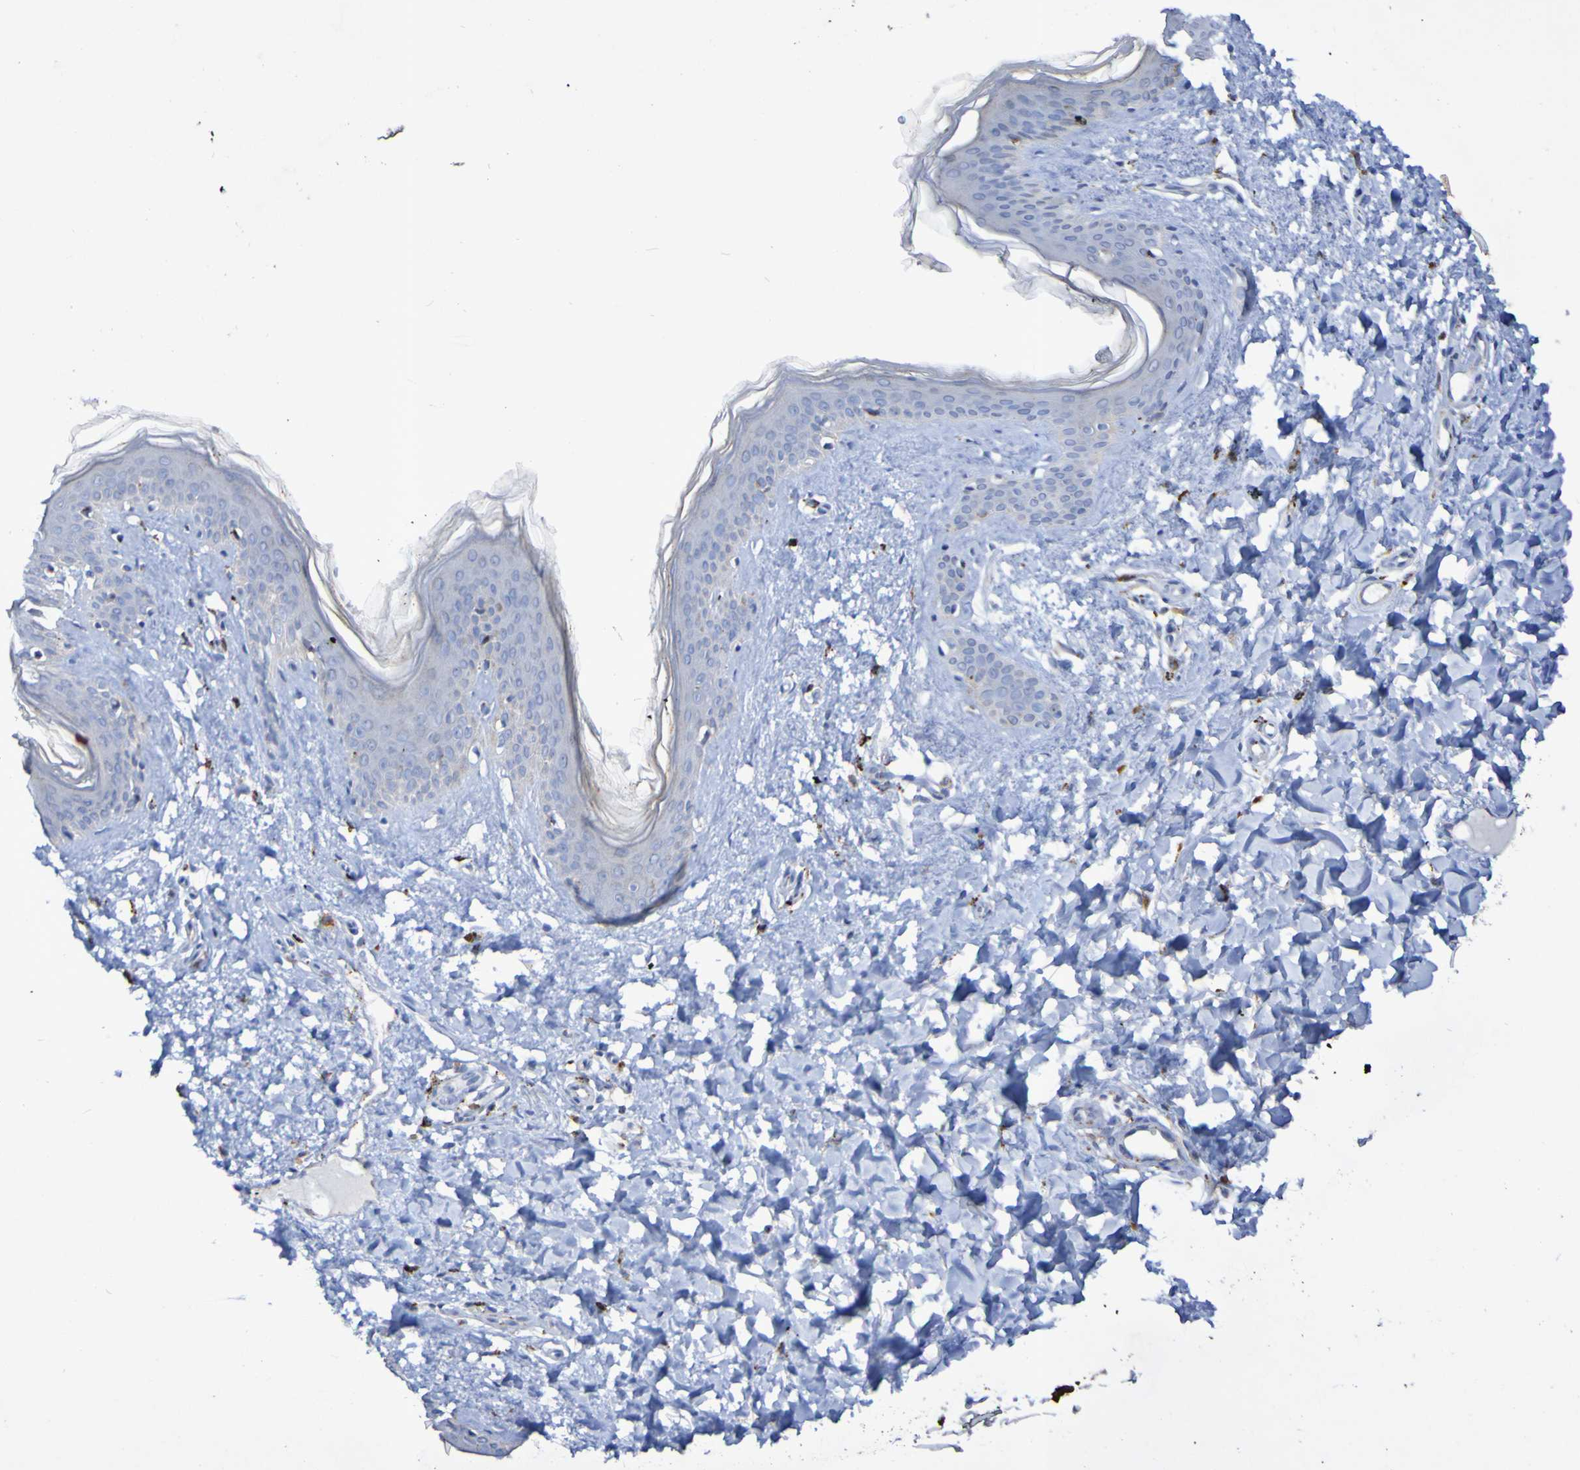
{"staining": {"intensity": "moderate", "quantity": "<25%", "location": "cytoplasmic/membranous"}, "tissue": "skin", "cell_type": "Fibroblasts", "image_type": "normal", "snomed": [{"axis": "morphology", "description": "Normal tissue, NOS"}, {"axis": "topography", "description": "Skin"}], "caption": "A low amount of moderate cytoplasmic/membranous staining is identified in about <25% of fibroblasts in normal skin.", "gene": "TPH1", "patient": {"sex": "female", "age": 41}}